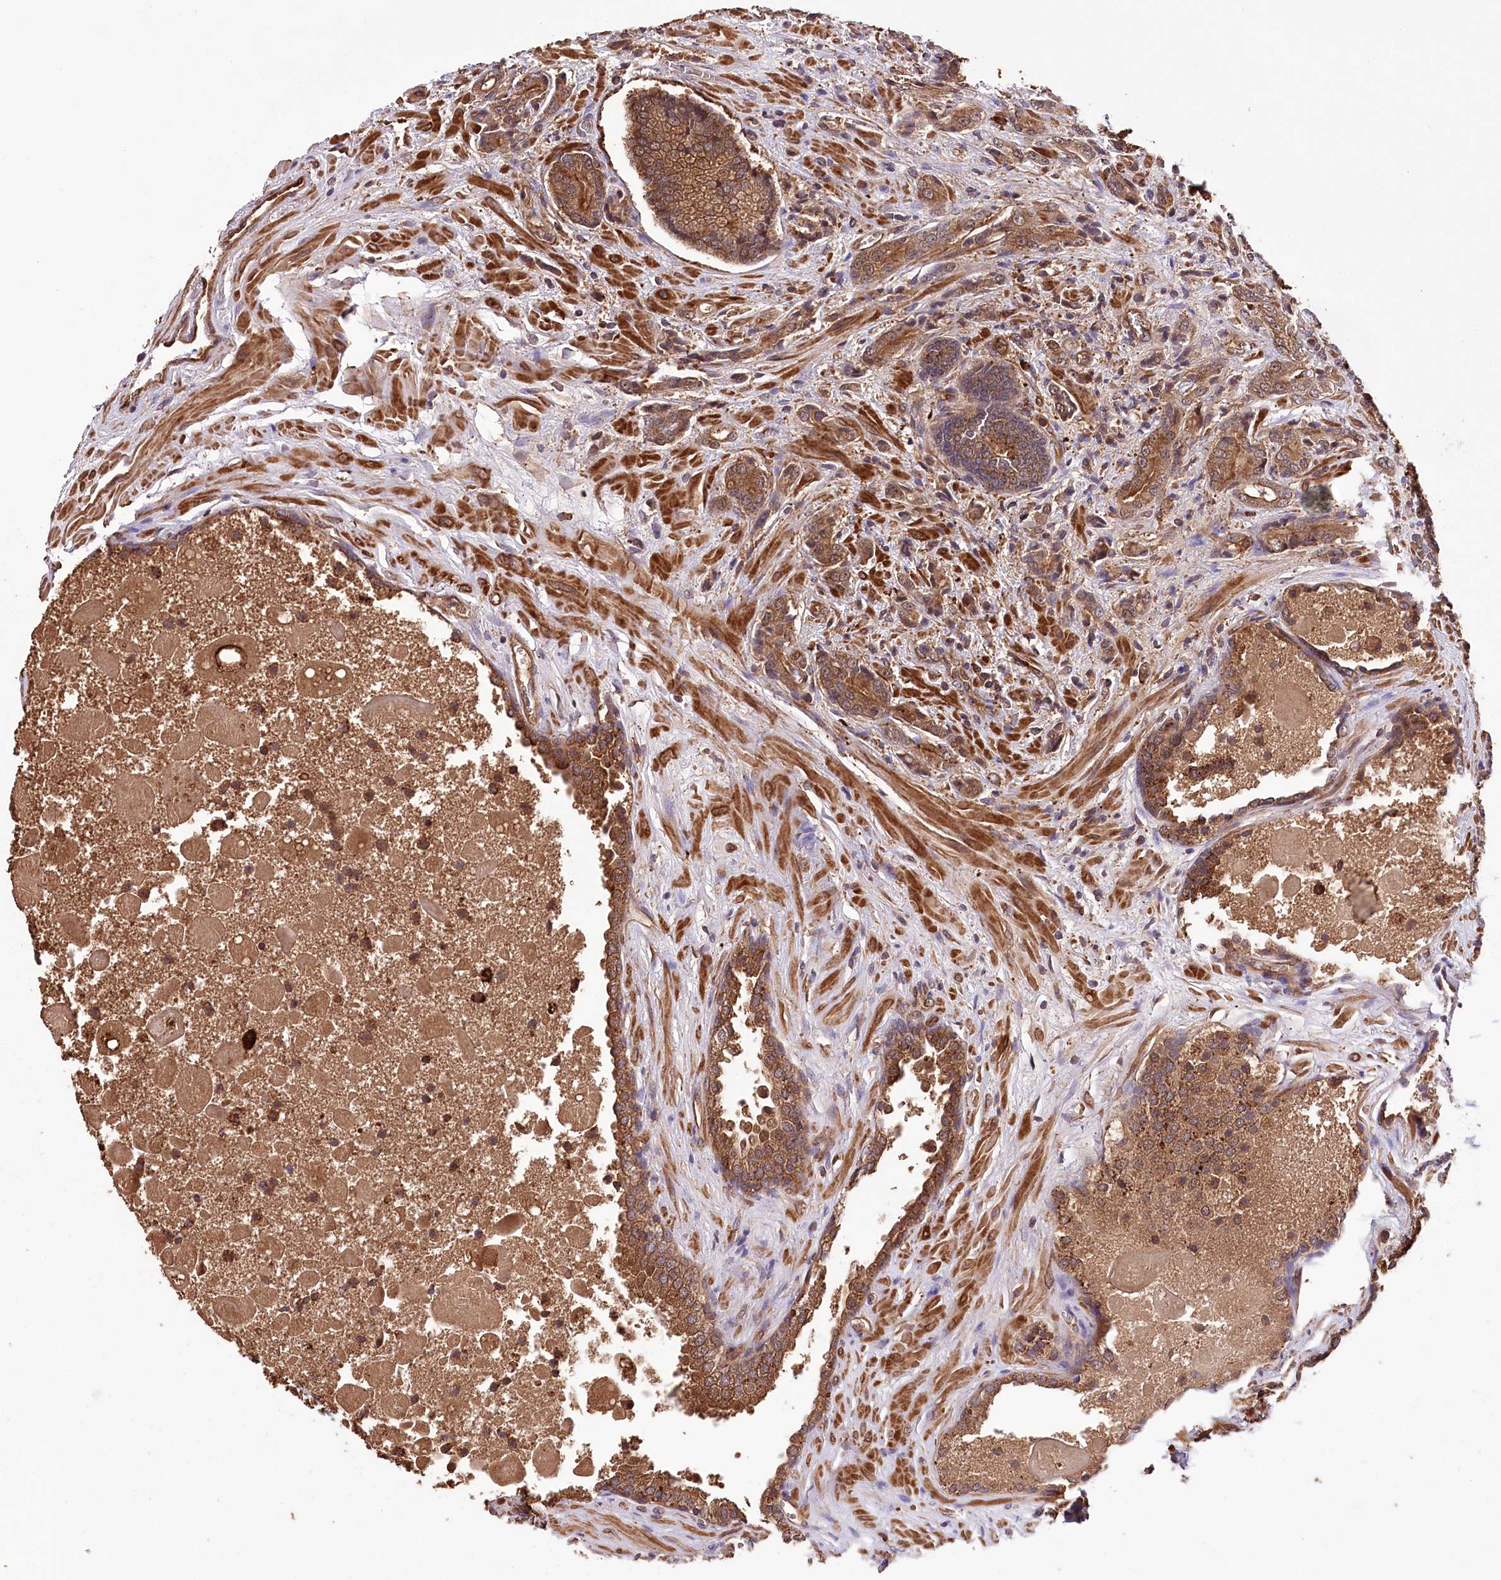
{"staining": {"intensity": "moderate", "quantity": ">75%", "location": "cytoplasmic/membranous"}, "tissue": "prostate cancer", "cell_type": "Tumor cells", "image_type": "cancer", "snomed": [{"axis": "morphology", "description": "Adenocarcinoma, High grade"}, {"axis": "topography", "description": "Prostate"}], "caption": "Prostate adenocarcinoma (high-grade) stained with a protein marker reveals moderate staining in tumor cells.", "gene": "DPP3", "patient": {"sex": "male", "age": 57}}